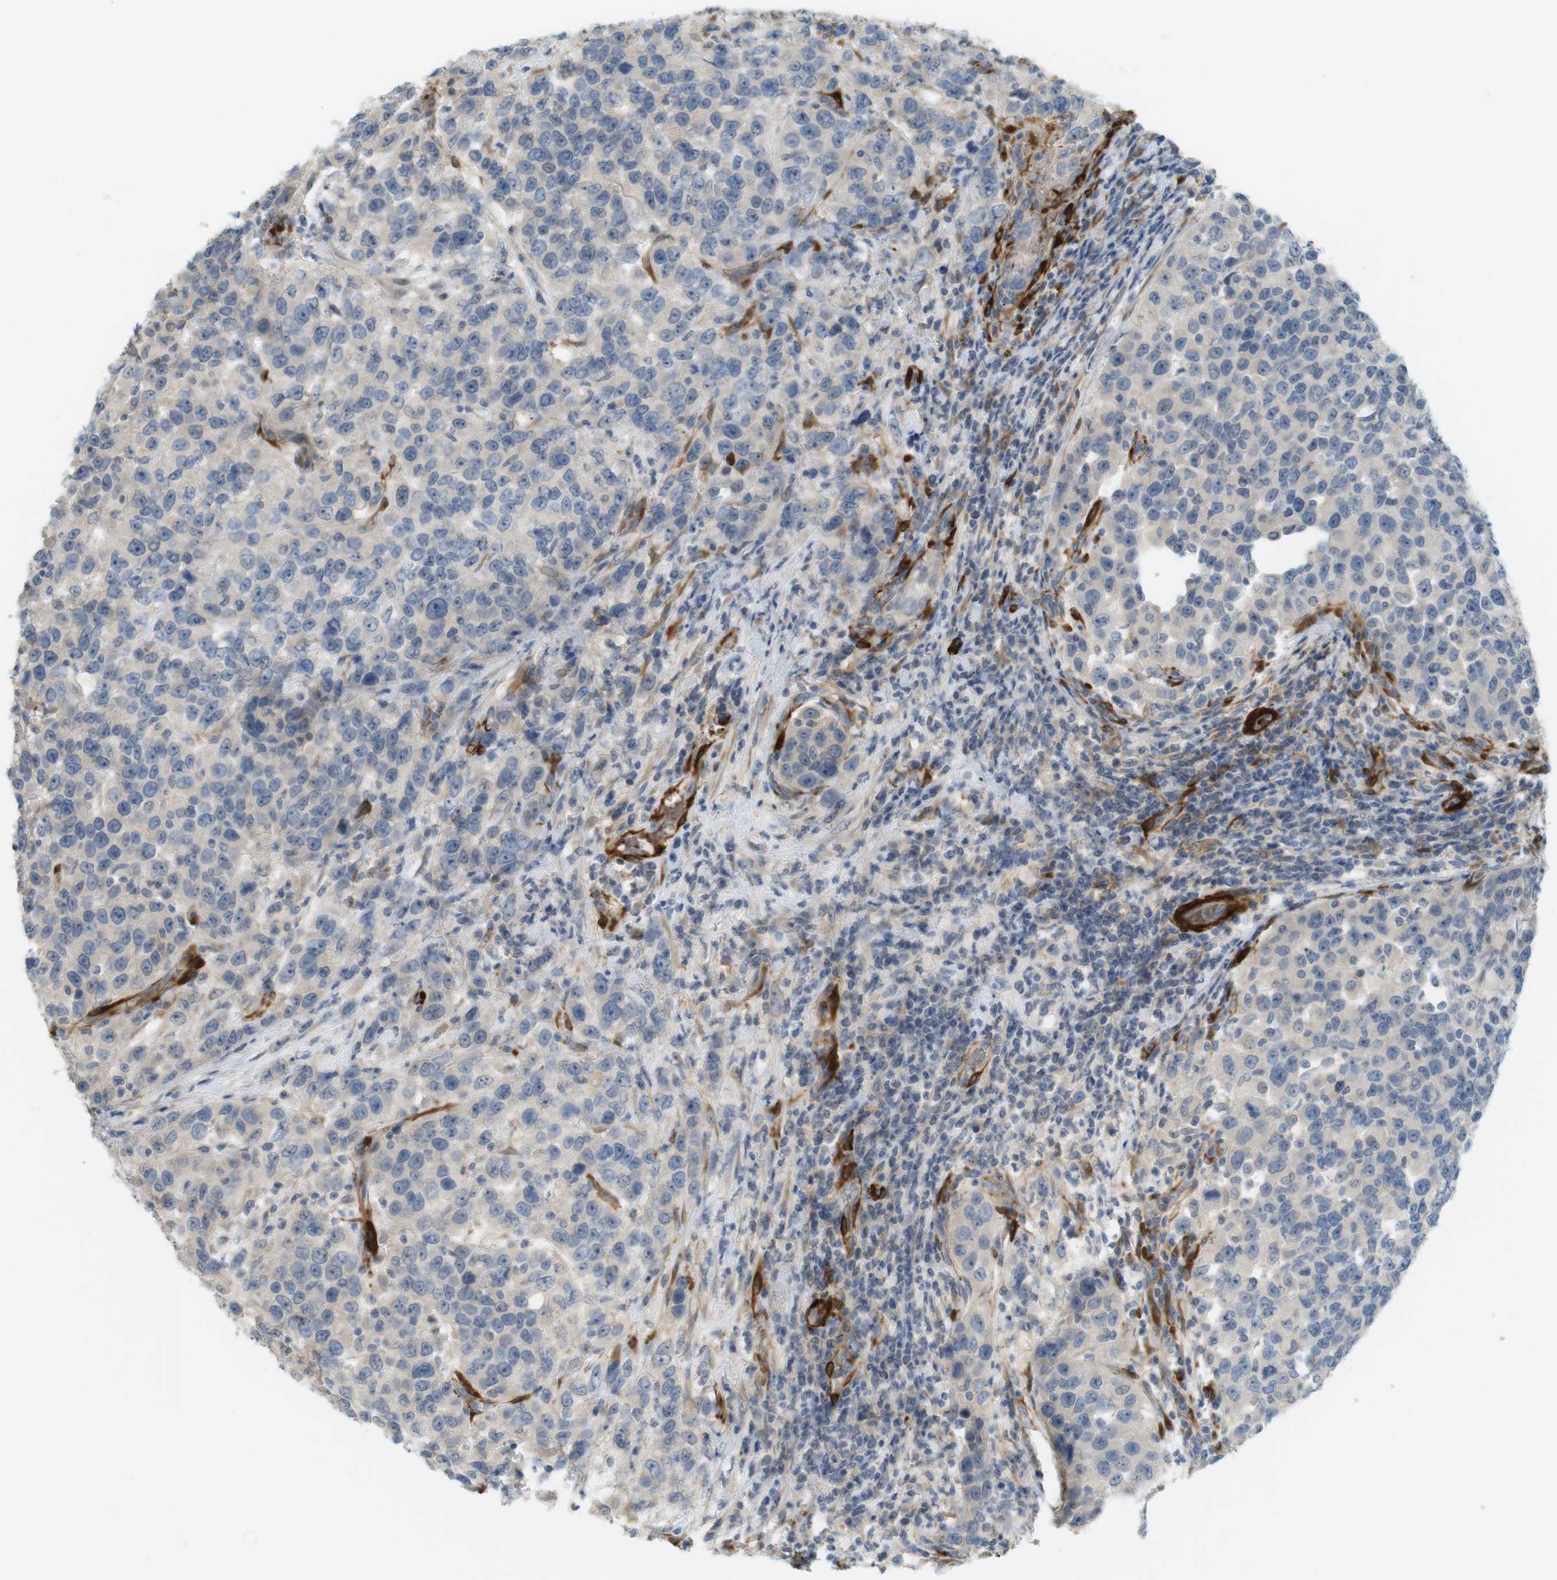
{"staining": {"intensity": "negative", "quantity": "none", "location": "none"}, "tissue": "urothelial cancer", "cell_type": "Tumor cells", "image_type": "cancer", "snomed": [{"axis": "morphology", "description": "Urothelial carcinoma, High grade"}, {"axis": "topography", "description": "Urinary bladder"}], "caption": "Urothelial carcinoma (high-grade) was stained to show a protein in brown. There is no significant staining in tumor cells. (Brightfield microscopy of DAB (3,3'-diaminobenzidine) immunohistochemistry at high magnification).", "gene": "PDE3A", "patient": {"sex": "female", "age": 80}}